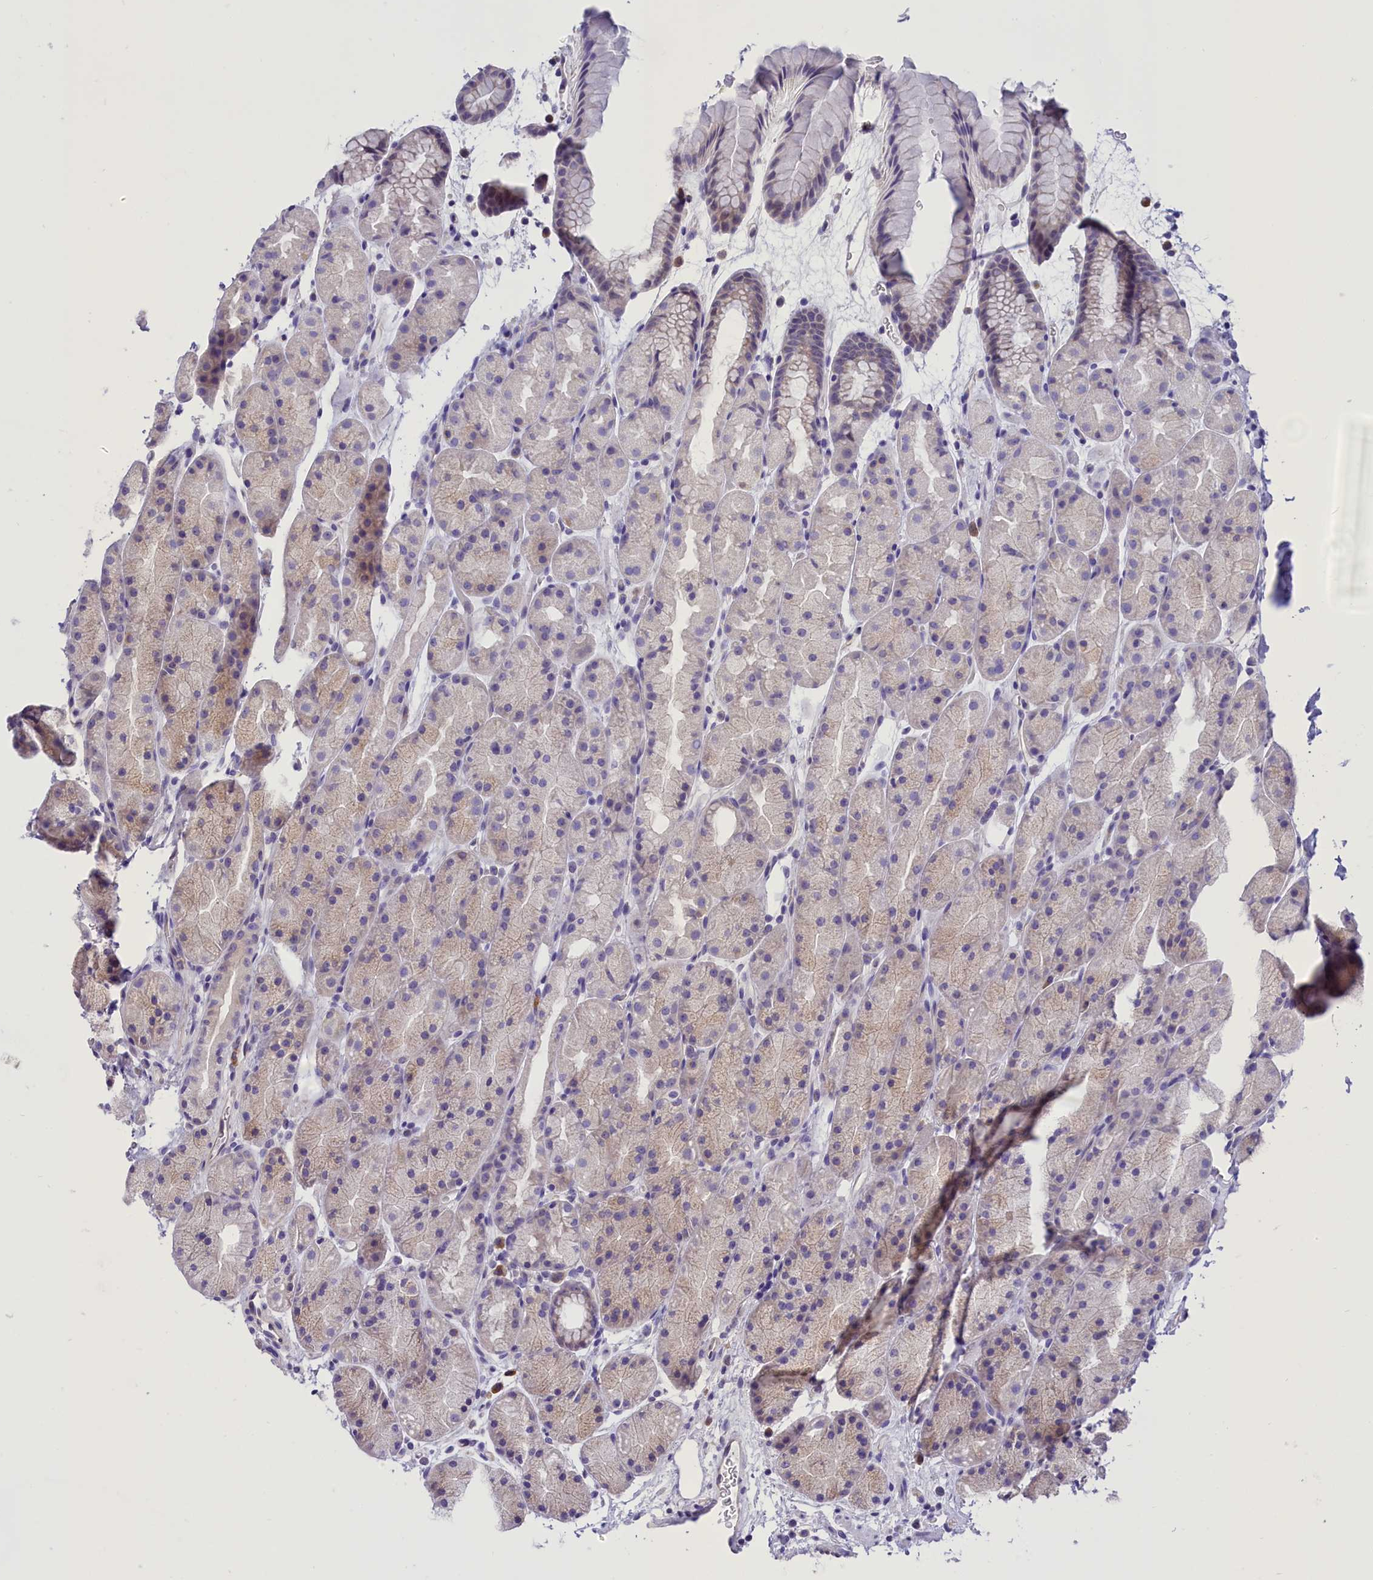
{"staining": {"intensity": "weak", "quantity": "25%-75%", "location": "cytoplasmic/membranous"}, "tissue": "stomach", "cell_type": "Glandular cells", "image_type": "normal", "snomed": [{"axis": "morphology", "description": "Normal tissue, NOS"}, {"axis": "topography", "description": "Stomach, upper"}, {"axis": "topography", "description": "Stomach"}], "caption": "DAB immunohistochemical staining of benign stomach demonstrates weak cytoplasmic/membranous protein positivity in about 25%-75% of glandular cells.", "gene": "DCAF16", "patient": {"sex": "male", "age": 47}}